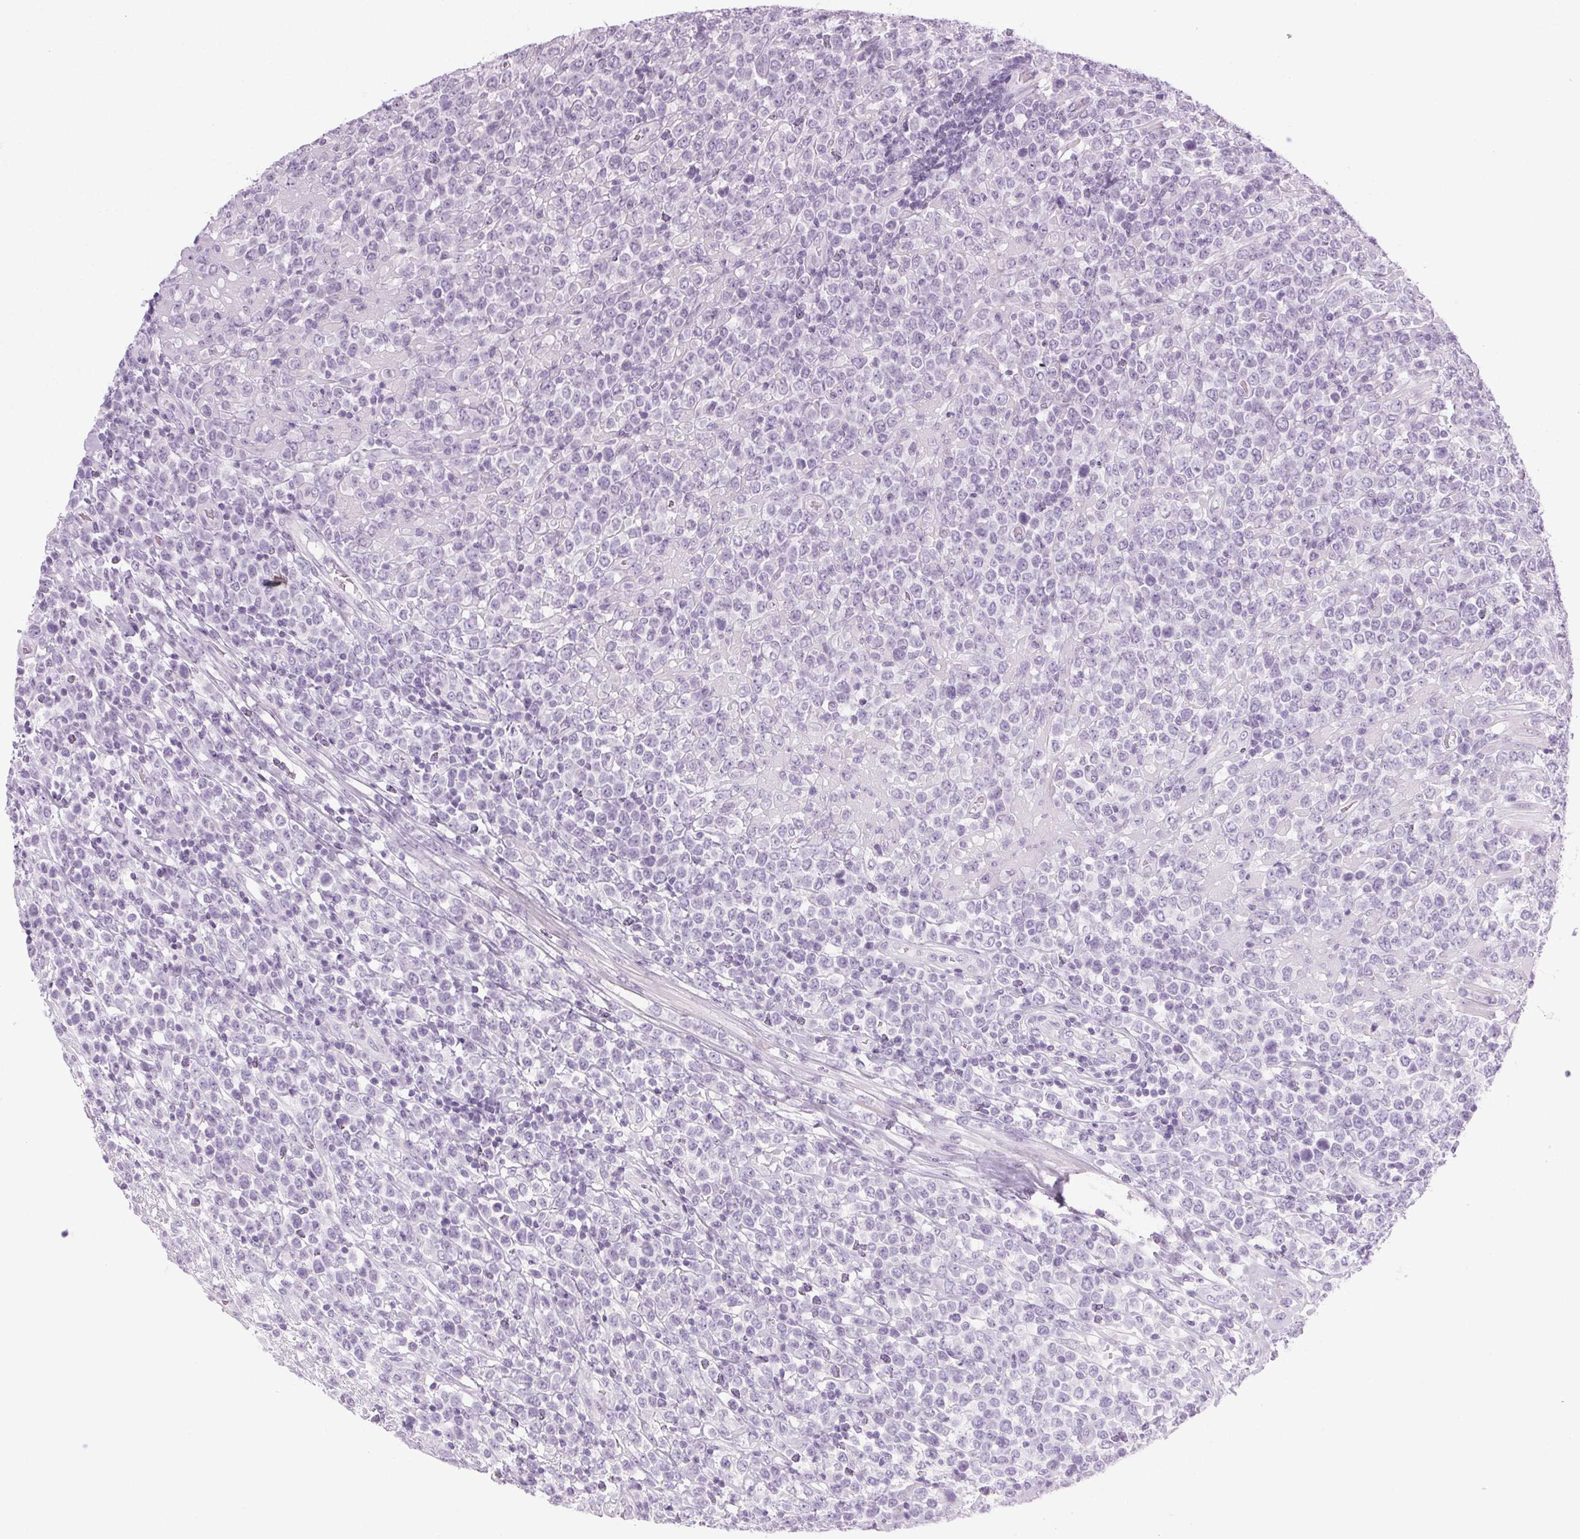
{"staining": {"intensity": "negative", "quantity": "none", "location": "none"}, "tissue": "lymphoma", "cell_type": "Tumor cells", "image_type": "cancer", "snomed": [{"axis": "morphology", "description": "Malignant lymphoma, non-Hodgkin's type, High grade"}, {"axis": "topography", "description": "Soft tissue"}], "caption": "DAB immunohistochemical staining of malignant lymphoma, non-Hodgkin's type (high-grade) exhibits no significant staining in tumor cells.", "gene": "LRP2", "patient": {"sex": "female", "age": 56}}